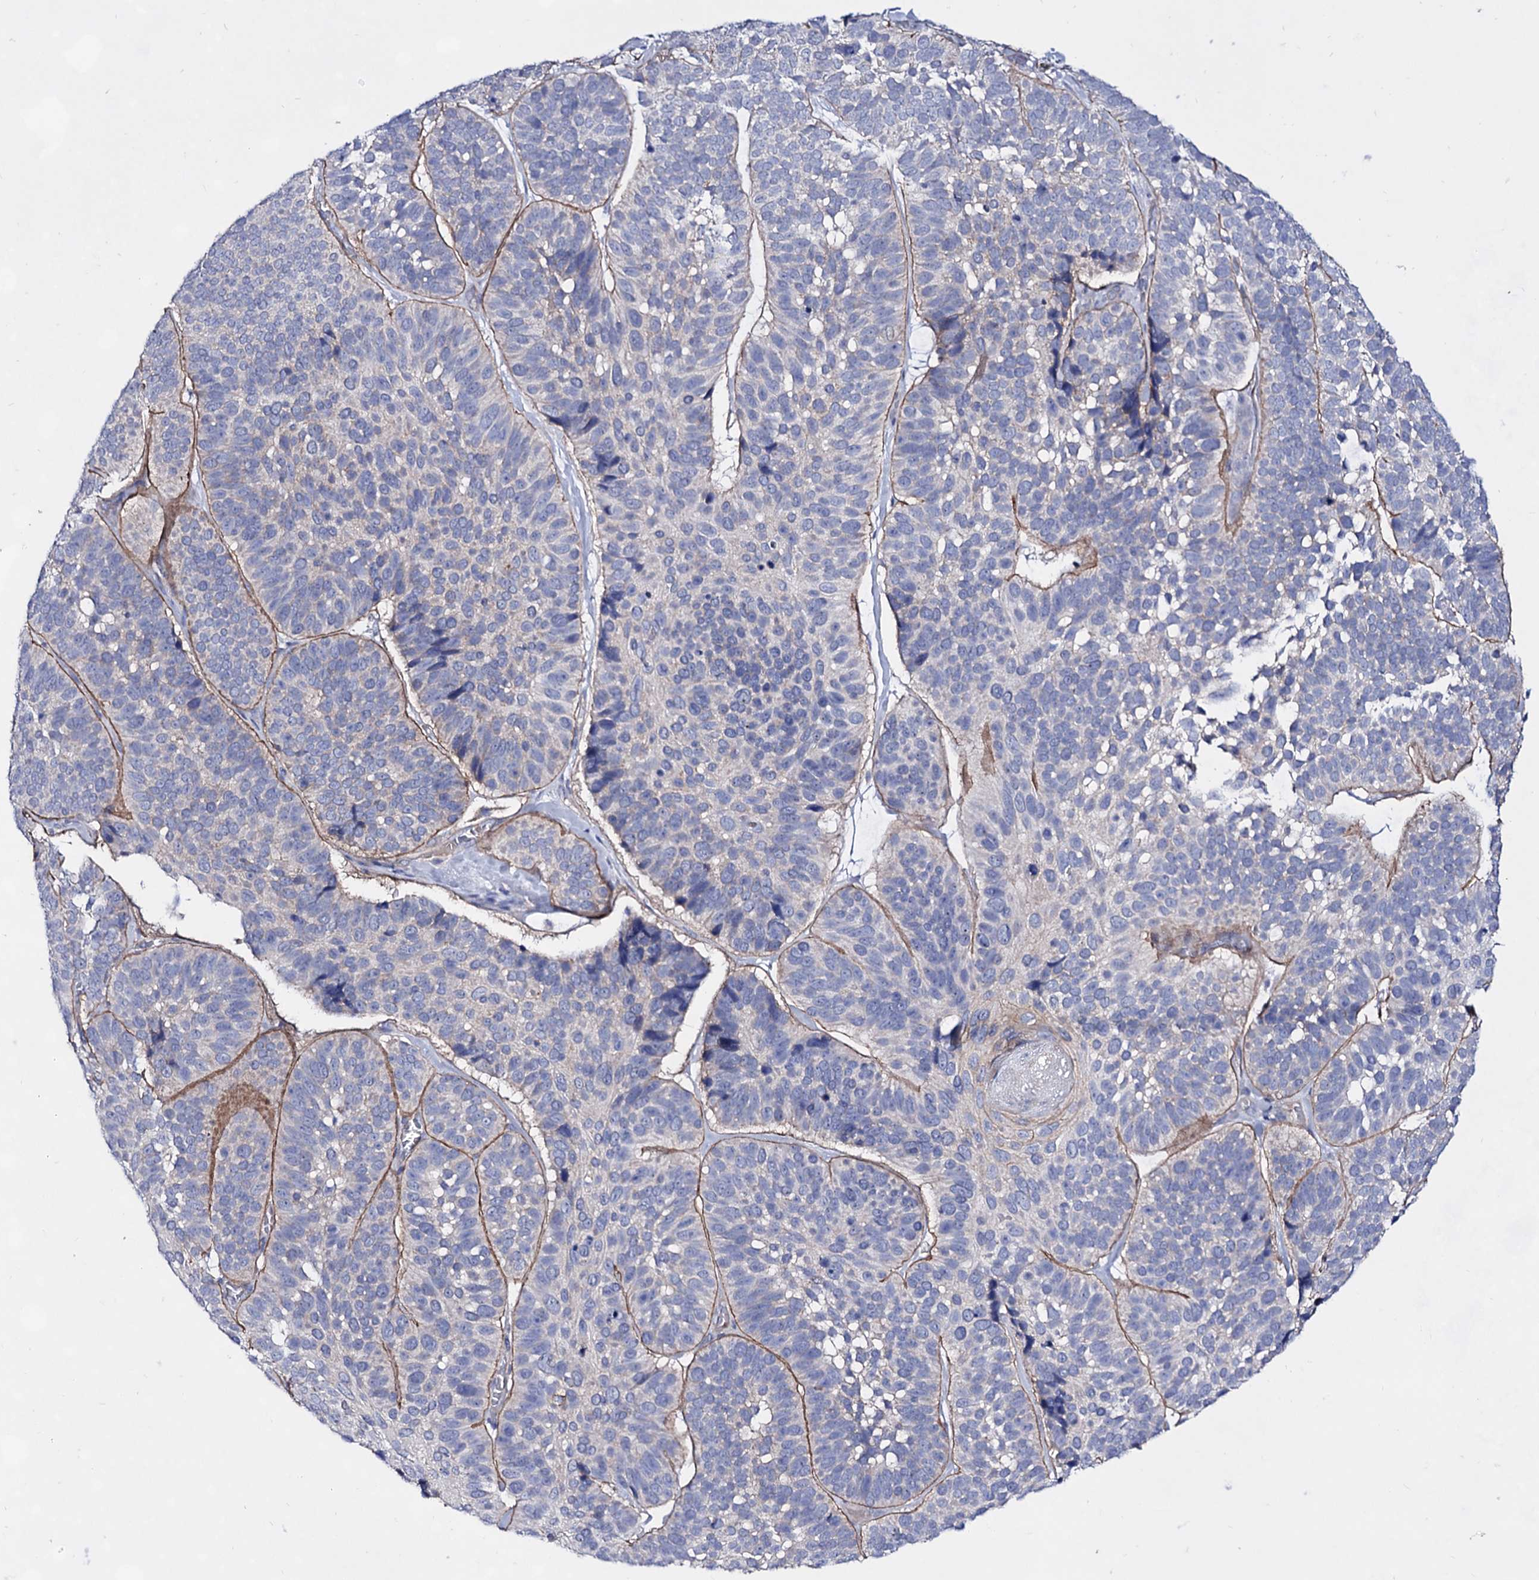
{"staining": {"intensity": "negative", "quantity": "none", "location": "none"}, "tissue": "skin cancer", "cell_type": "Tumor cells", "image_type": "cancer", "snomed": [{"axis": "morphology", "description": "Basal cell carcinoma"}, {"axis": "topography", "description": "Skin"}], "caption": "Human skin cancer (basal cell carcinoma) stained for a protein using immunohistochemistry displays no positivity in tumor cells.", "gene": "PLIN1", "patient": {"sex": "male", "age": 62}}